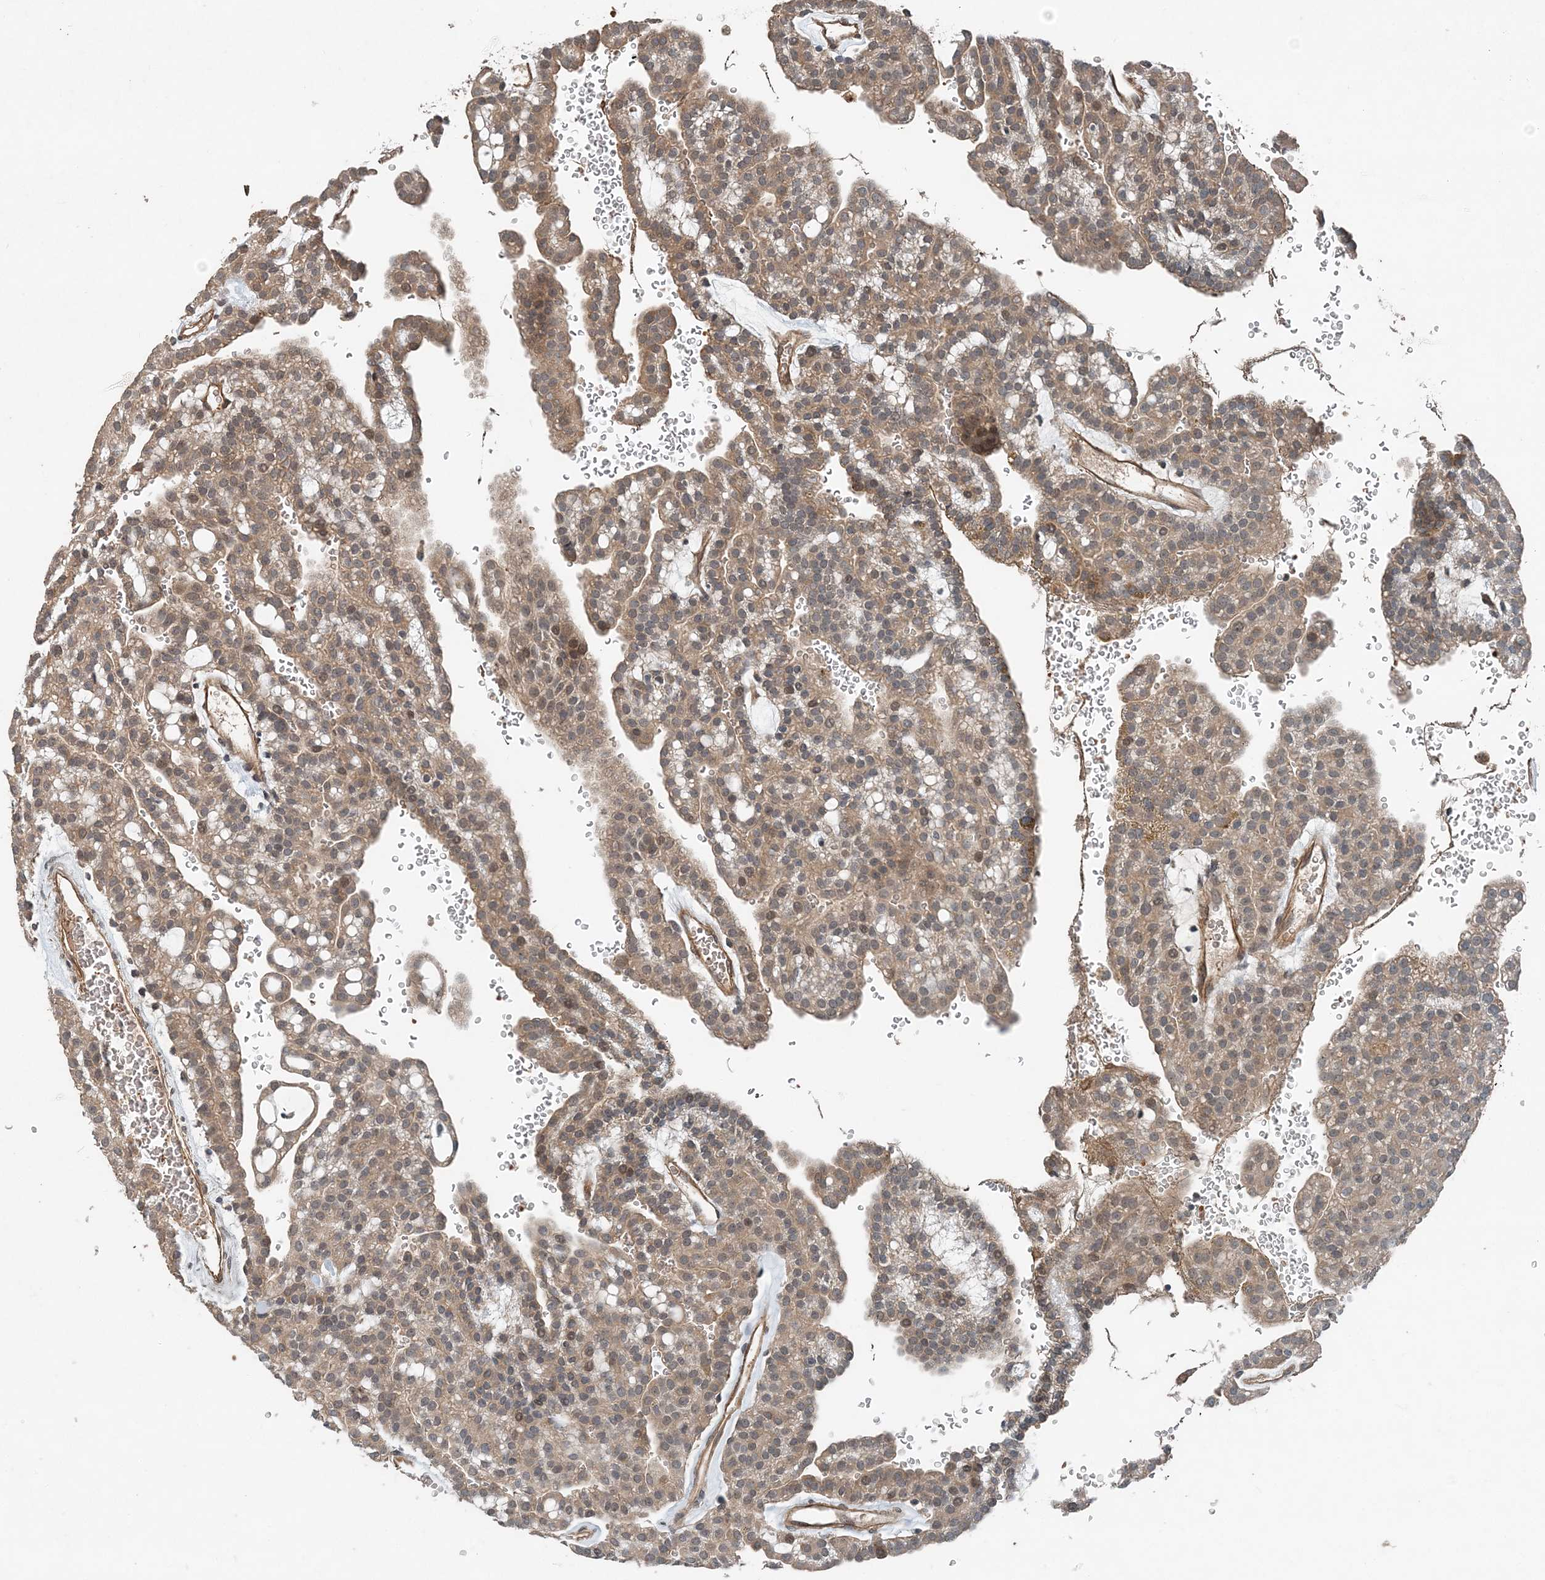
{"staining": {"intensity": "moderate", "quantity": ">75%", "location": "cytoplasmic/membranous"}, "tissue": "renal cancer", "cell_type": "Tumor cells", "image_type": "cancer", "snomed": [{"axis": "morphology", "description": "Adenocarcinoma, NOS"}, {"axis": "topography", "description": "Kidney"}], "caption": "A histopathology image of adenocarcinoma (renal) stained for a protein demonstrates moderate cytoplasmic/membranous brown staining in tumor cells.", "gene": "SMPD3", "patient": {"sex": "male", "age": 63}}